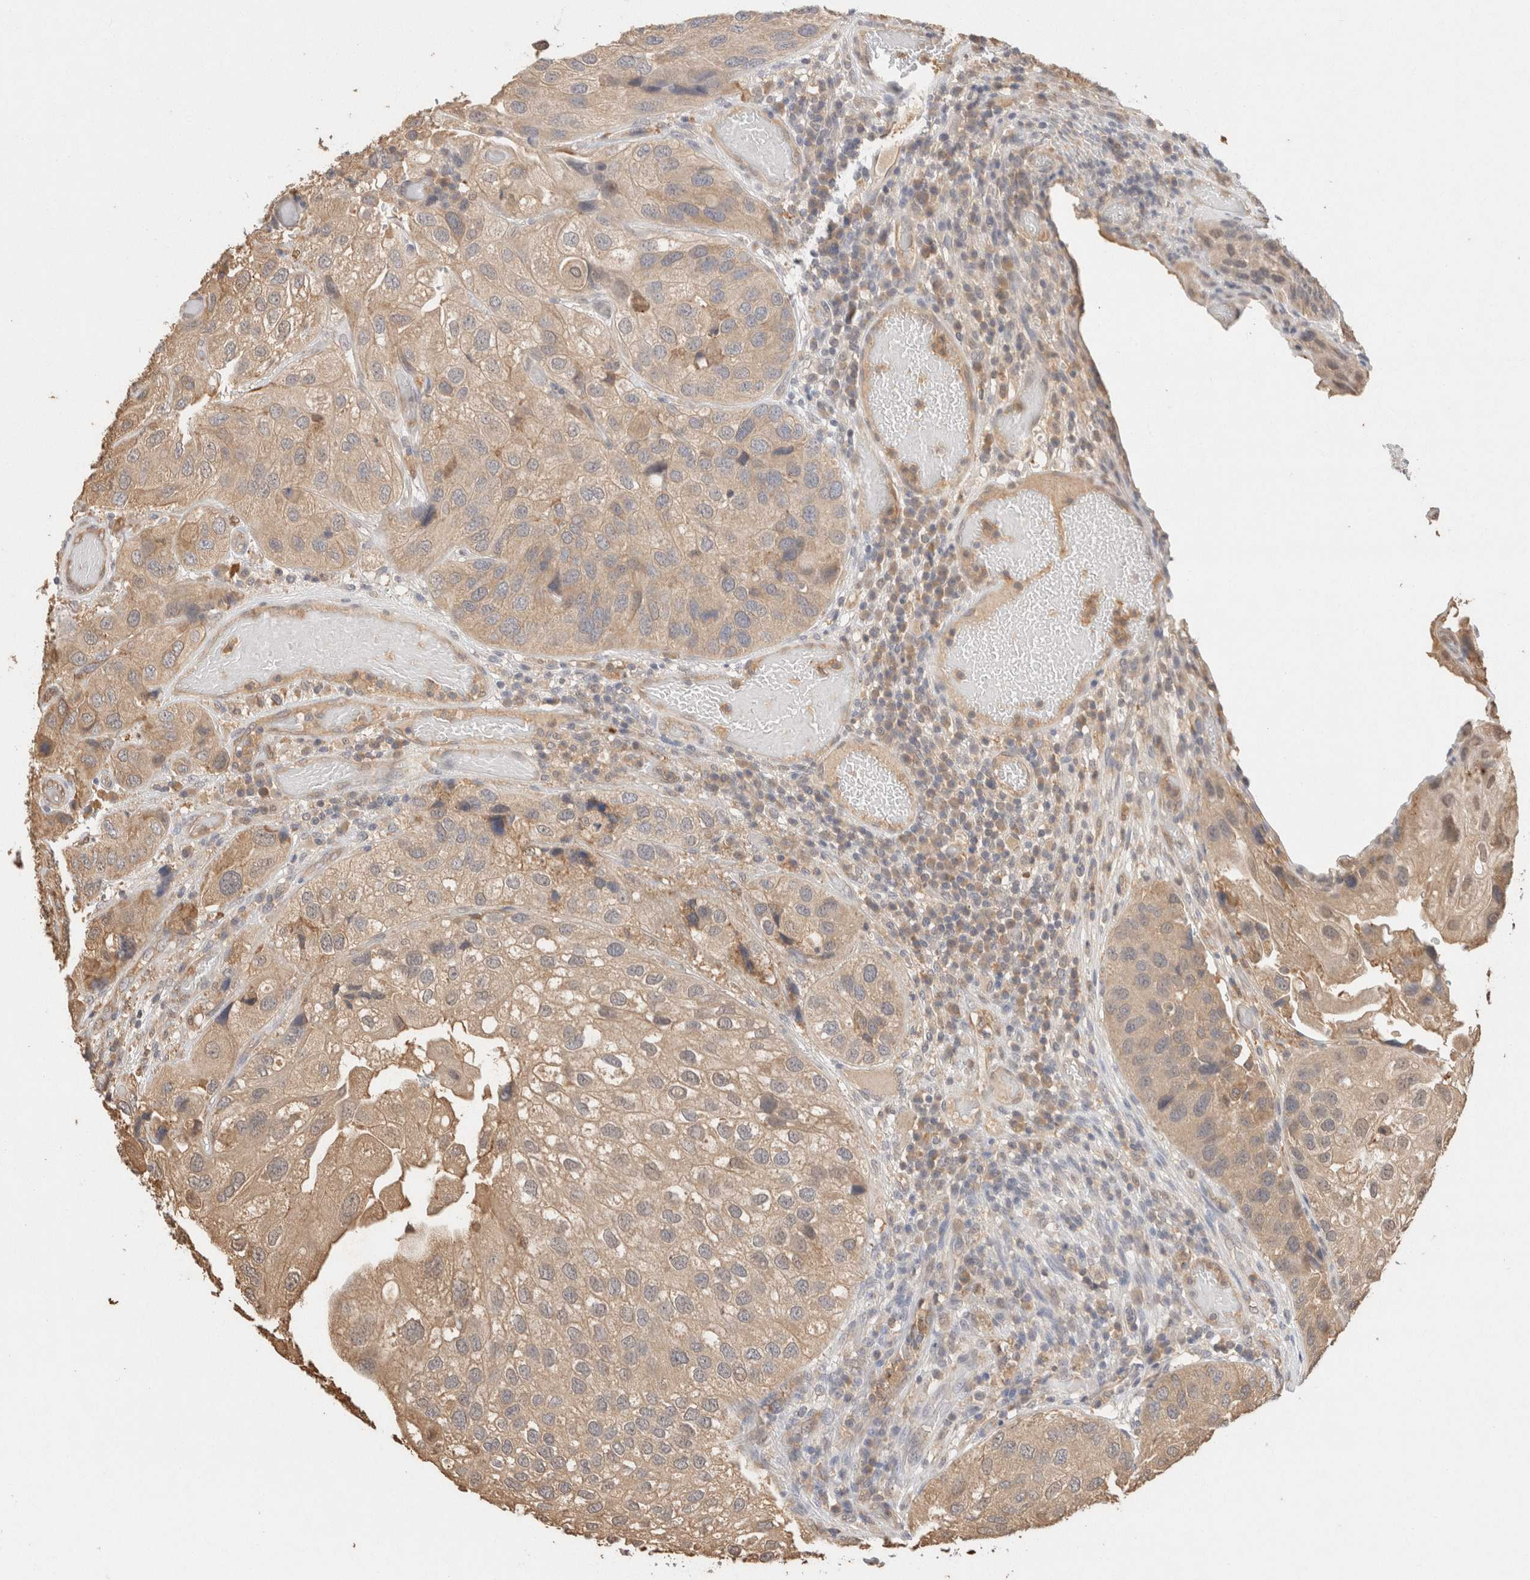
{"staining": {"intensity": "moderate", "quantity": ">75%", "location": "cytoplasmic/membranous"}, "tissue": "urothelial cancer", "cell_type": "Tumor cells", "image_type": "cancer", "snomed": [{"axis": "morphology", "description": "Urothelial carcinoma, High grade"}, {"axis": "topography", "description": "Urinary bladder"}], "caption": "The image exhibits staining of high-grade urothelial carcinoma, revealing moderate cytoplasmic/membranous protein expression (brown color) within tumor cells. Using DAB (brown) and hematoxylin (blue) stains, captured at high magnification using brightfield microscopy.", "gene": "YWHAH", "patient": {"sex": "female", "age": 64}}